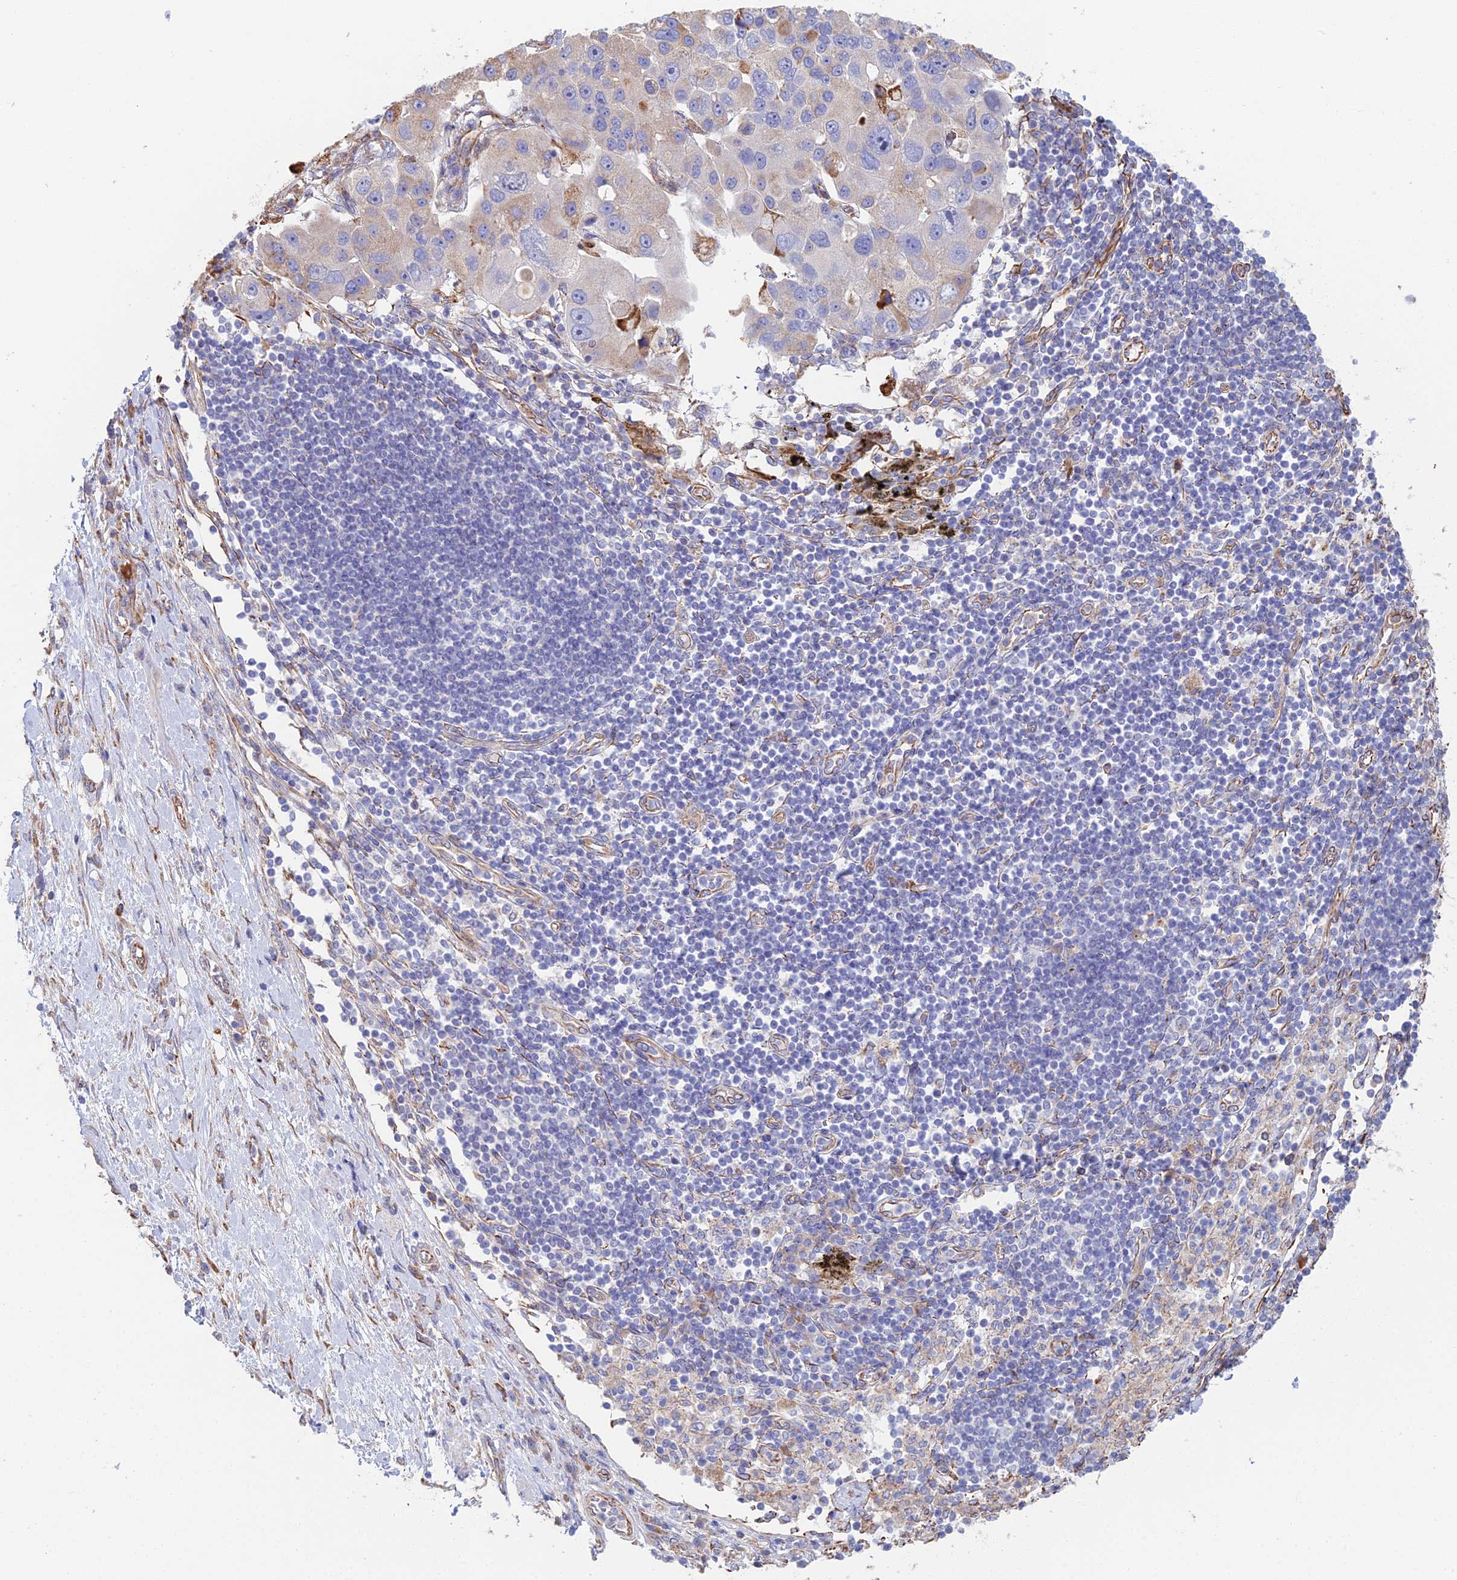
{"staining": {"intensity": "weak", "quantity": "<25%", "location": "cytoplasmic/membranous"}, "tissue": "lung cancer", "cell_type": "Tumor cells", "image_type": "cancer", "snomed": [{"axis": "morphology", "description": "Adenocarcinoma, NOS"}, {"axis": "topography", "description": "Lung"}], "caption": "Human lung cancer (adenocarcinoma) stained for a protein using immunohistochemistry exhibits no expression in tumor cells.", "gene": "CLVS2", "patient": {"sex": "female", "age": 54}}